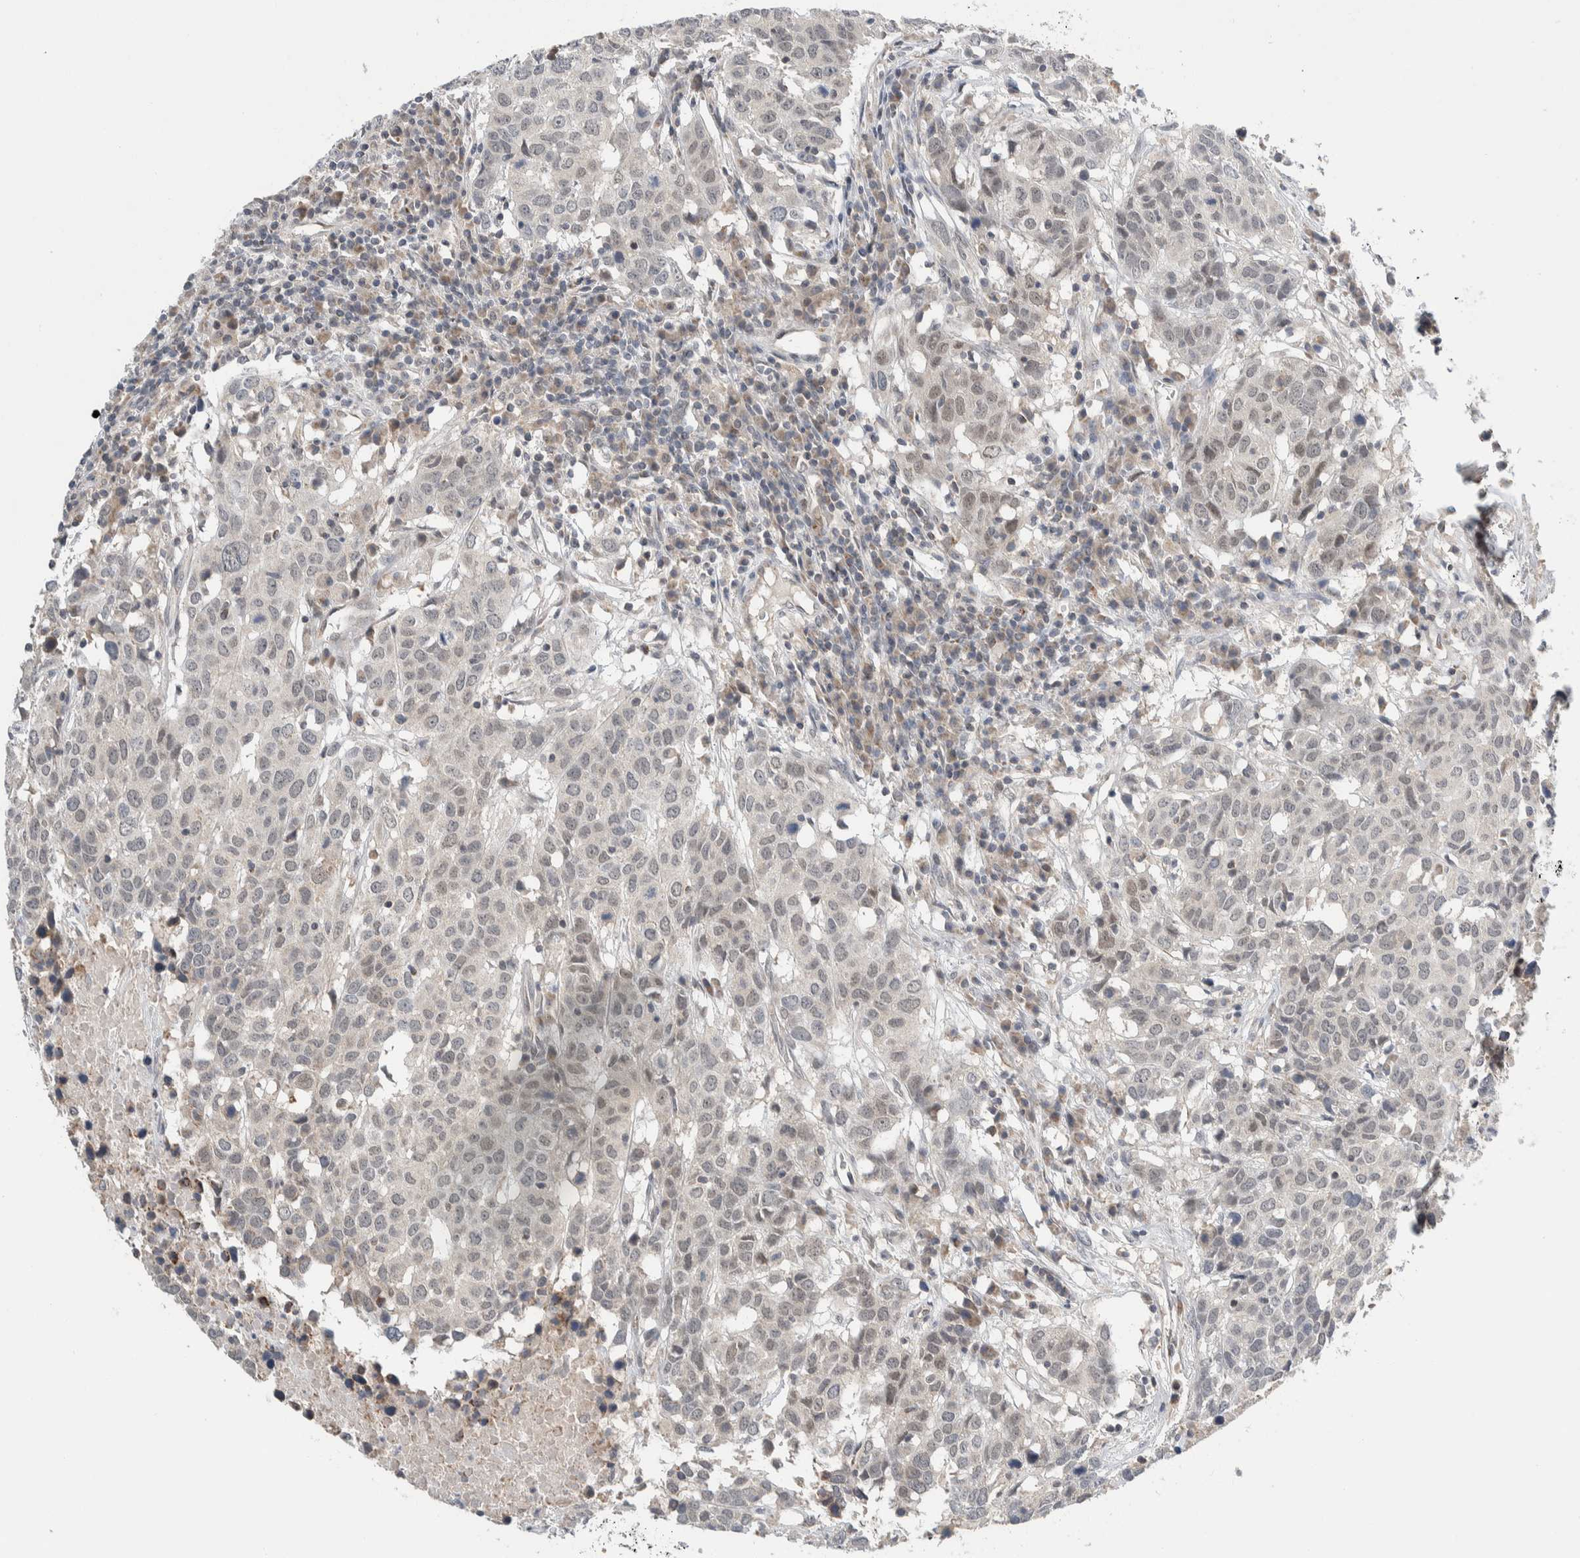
{"staining": {"intensity": "weak", "quantity": "<25%", "location": "cytoplasmic/membranous"}, "tissue": "head and neck cancer", "cell_type": "Tumor cells", "image_type": "cancer", "snomed": [{"axis": "morphology", "description": "Squamous cell carcinoma, NOS"}, {"axis": "topography", "description": "Head-Neck"}], "caption": "An IHC micrograph of squamous cell carcinoma (head and neck) is shown. There is no staining in tumor cells of squamous cell carcinoma (head and neck). The staining is performed using DAB (3,3'-diaminobenzidine) brown chromogen with nuclei counter-stained in using hematoxylin.", "gene": "SHPK", "patient": {"sex": "male", "age": 66}}